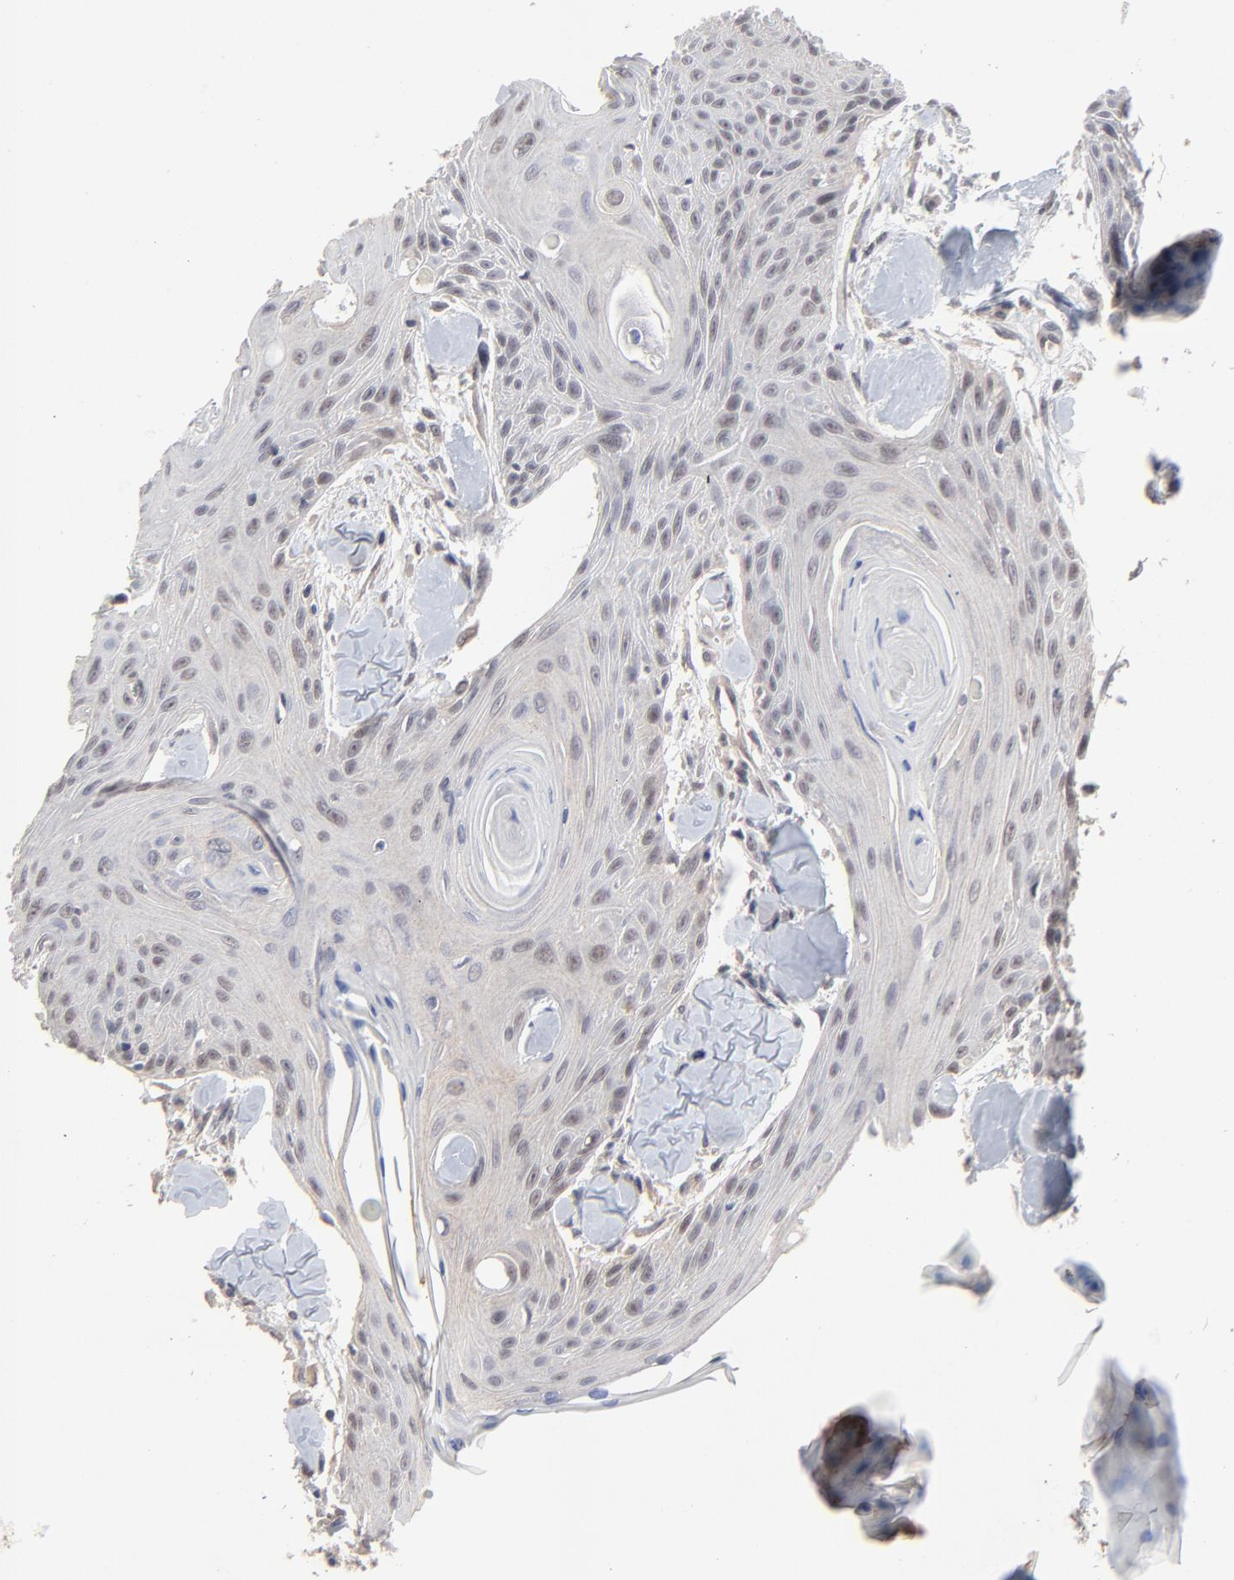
{"staining": {"intensity": "weak", "quantity": ">75%", "location": "nuclear"}, "tissue": "head and neck cancer", "cell_type": "Tumor cells", "image_type": "cancer", "snomed": [{"axis": "morphology", "description": "Squamous cell carcinoma, NOS"}, {"axis": "morphology", "description": "Squamous cell carcinoma, metastatic, NOS"}, {"axis": "topography", "description": "Lymph node"}, {"axis": "topography", "description": "Salivary gland"}, {"axis": "topography", "description": "Head-Neck"}], "caption": "Immunohistochemical staining of head and neck cancer shows low levels of weak nuclear protein expression in about >75% of tumor cells. Using DAB (brown) and hematoxylin (blue) stains, captured at high magnification using brightfield microscopy.", "gene": "FAM199X", "patient": {"sex": "female", "age": 74}}